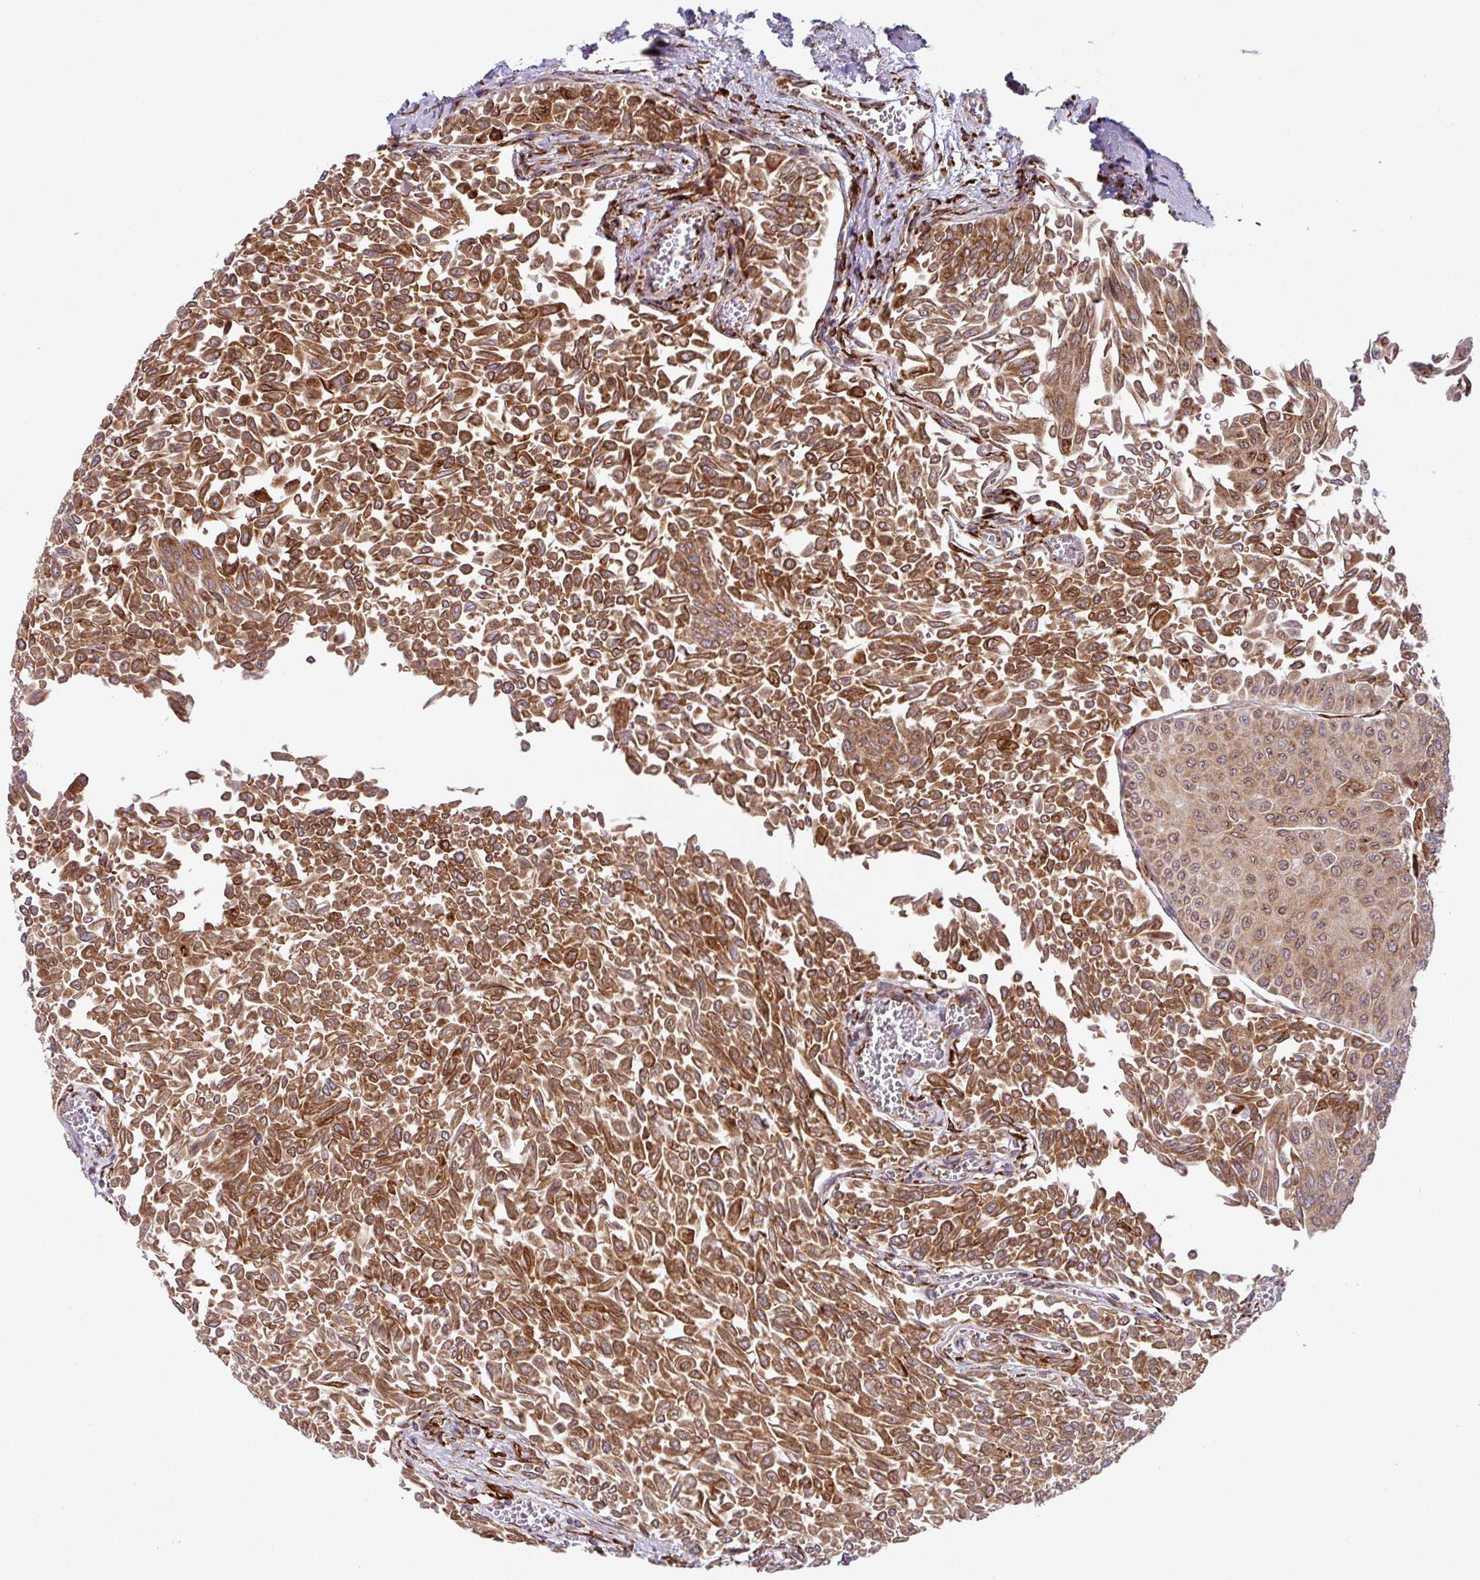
{"staining": {"intensity": "strong", "quantity": ">75%", "location": "cytoplasmic/membranous"}, "tissue": "urothelial cancer", "cell_type": "Tumor cells", "image_type": "cancer", "snomed": [{"axis": "morphology", "description": "Urothelial carcinoma, NOS"}, {"axis": "topography", "description": "Urinary bladder"}], "caption": "Urothelial cancer stained for a protein (brown) demonstrates strong cytoplasmic/membranous positive staining in about >75% of tumor cells.", "gene": "SLC39A7", "patient": {"sex": "male", "age": 59}}